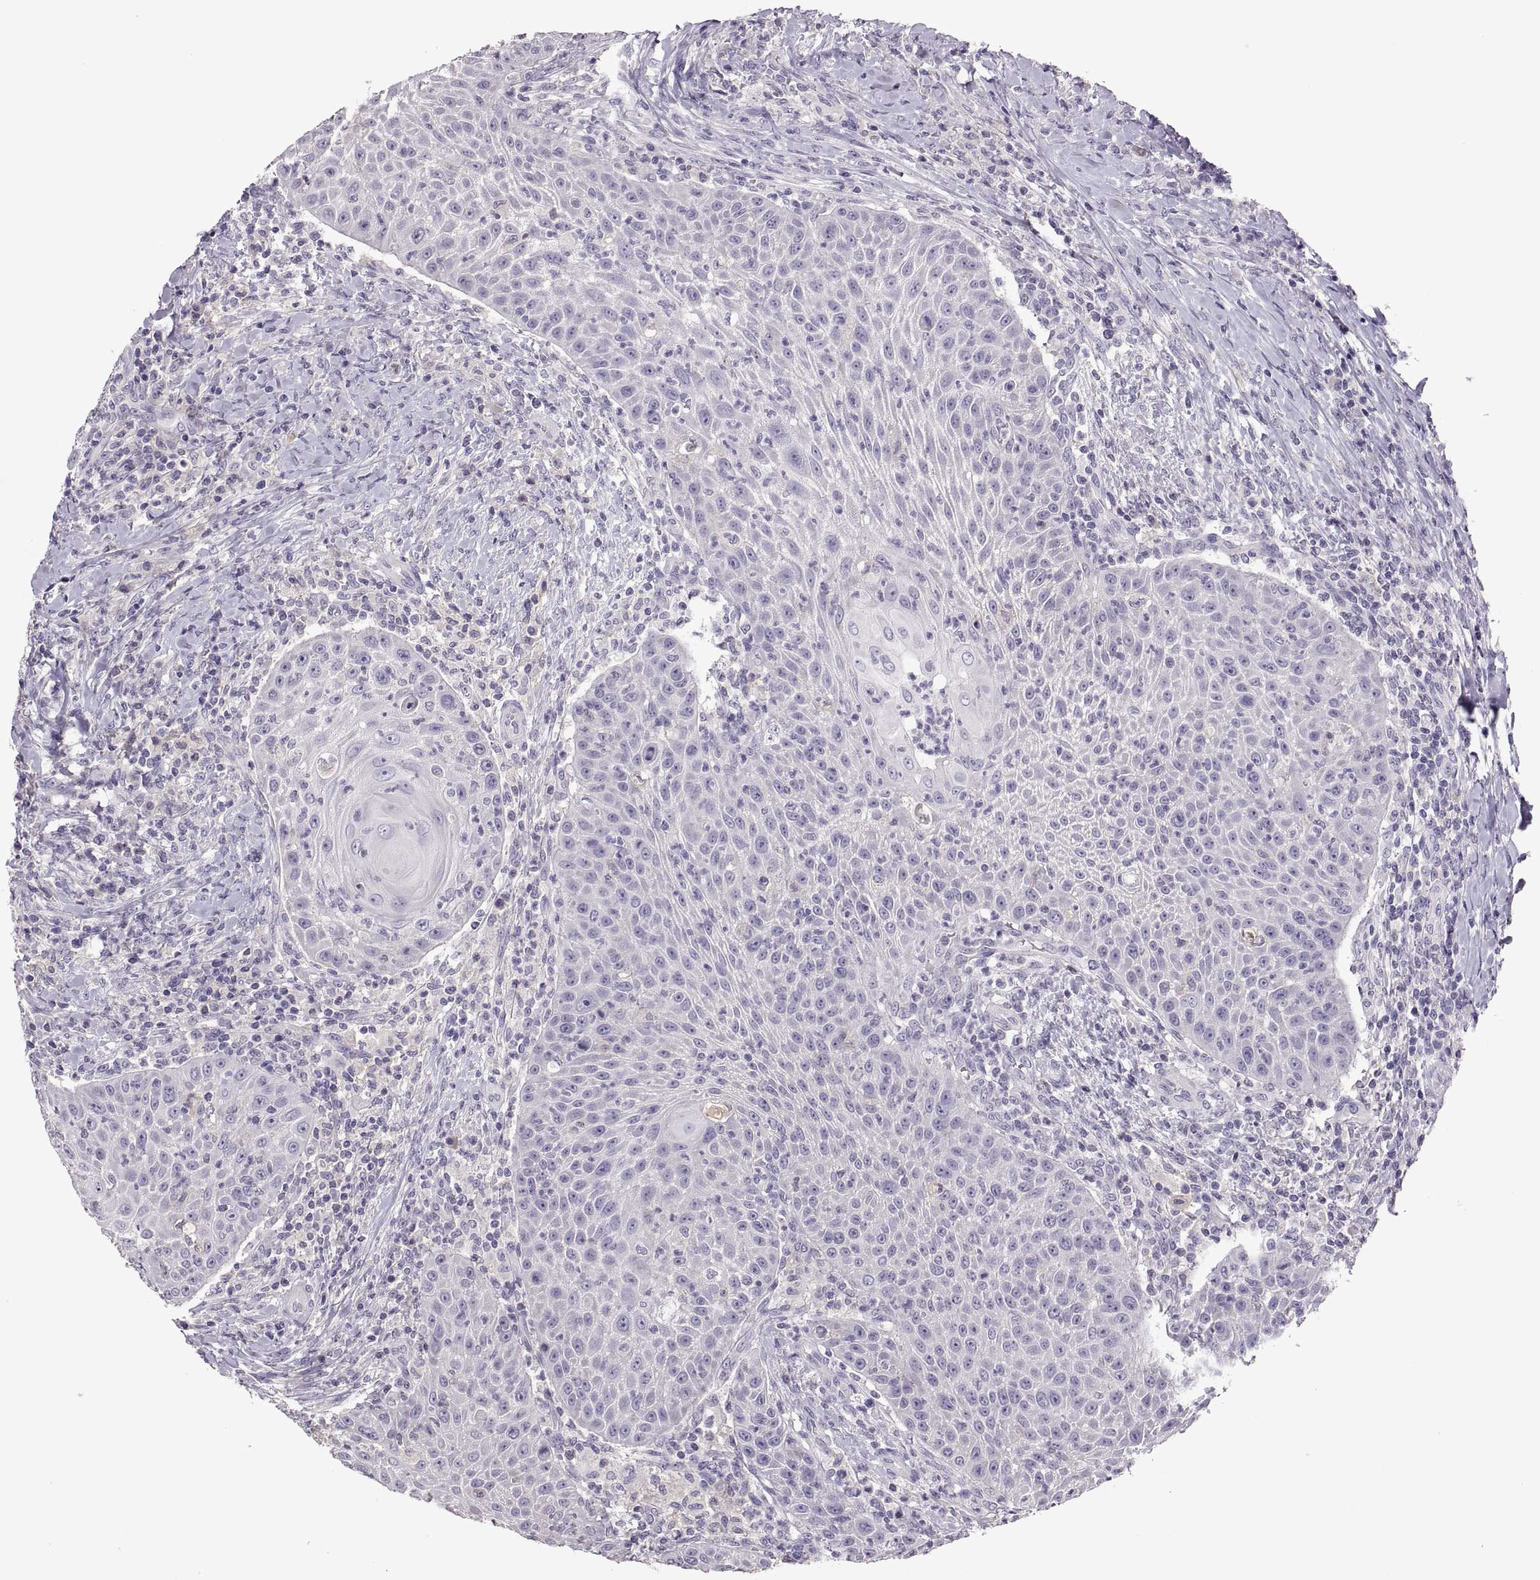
{"staining": {"intensity": "negative", "quantity": "none", "location": "none"}, "tissue": "head and neck cancer", "cell_type": "Tumor cells", "image_type": "cancer", "snomed": [{"axis": "morphology", "description": "Squamous cell carcinoma, NOS"}, {"axis": "topography", "description": "Head-Neck"}], "caption": "Immunohistochemical staining of human head and neck cancer (squamous cell carcinoma) shows no significant positivity in tumor cells.", "gene": "TBX19", "patient": {"sex": "male", "age": 69}}